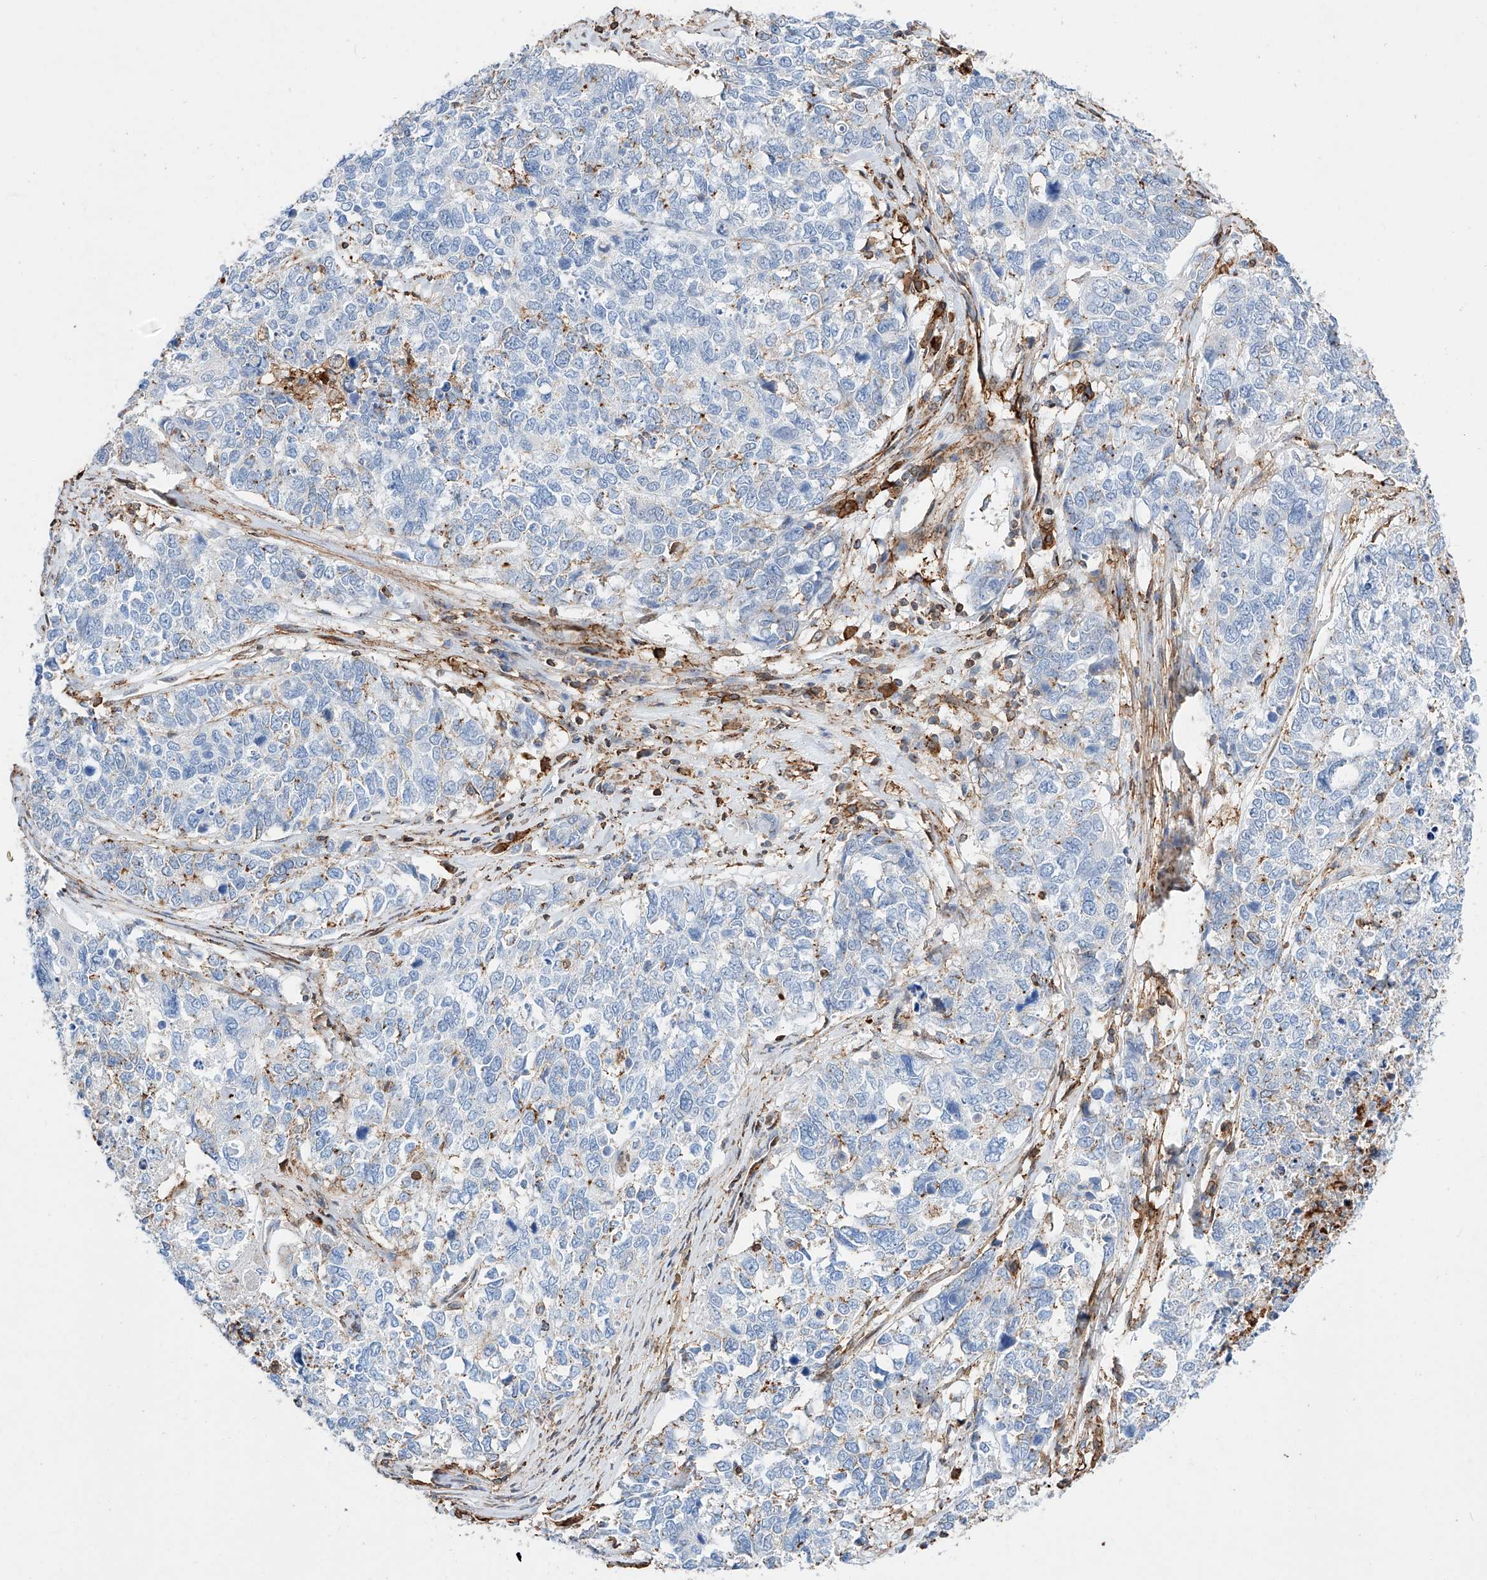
{"staining": {"intensity": "negative", "quantity": "none", "location": "none"}, "tissue": "cervical cancer", "cell_type": "Tumor cells", "image_type": "cancer", "snomed": [{"axis": "morphology", "description": "Squamous cell carcinoma, NOS"}, {"axis": "topography", "description": "Cervix"}], "caption": "Immunohistochemical staining of squamous cell carcinoma (cervical) exhibits no significant staining in tumor cells.", "gene": "WFS1", "patient": {"sex": "female", "age": 63}}